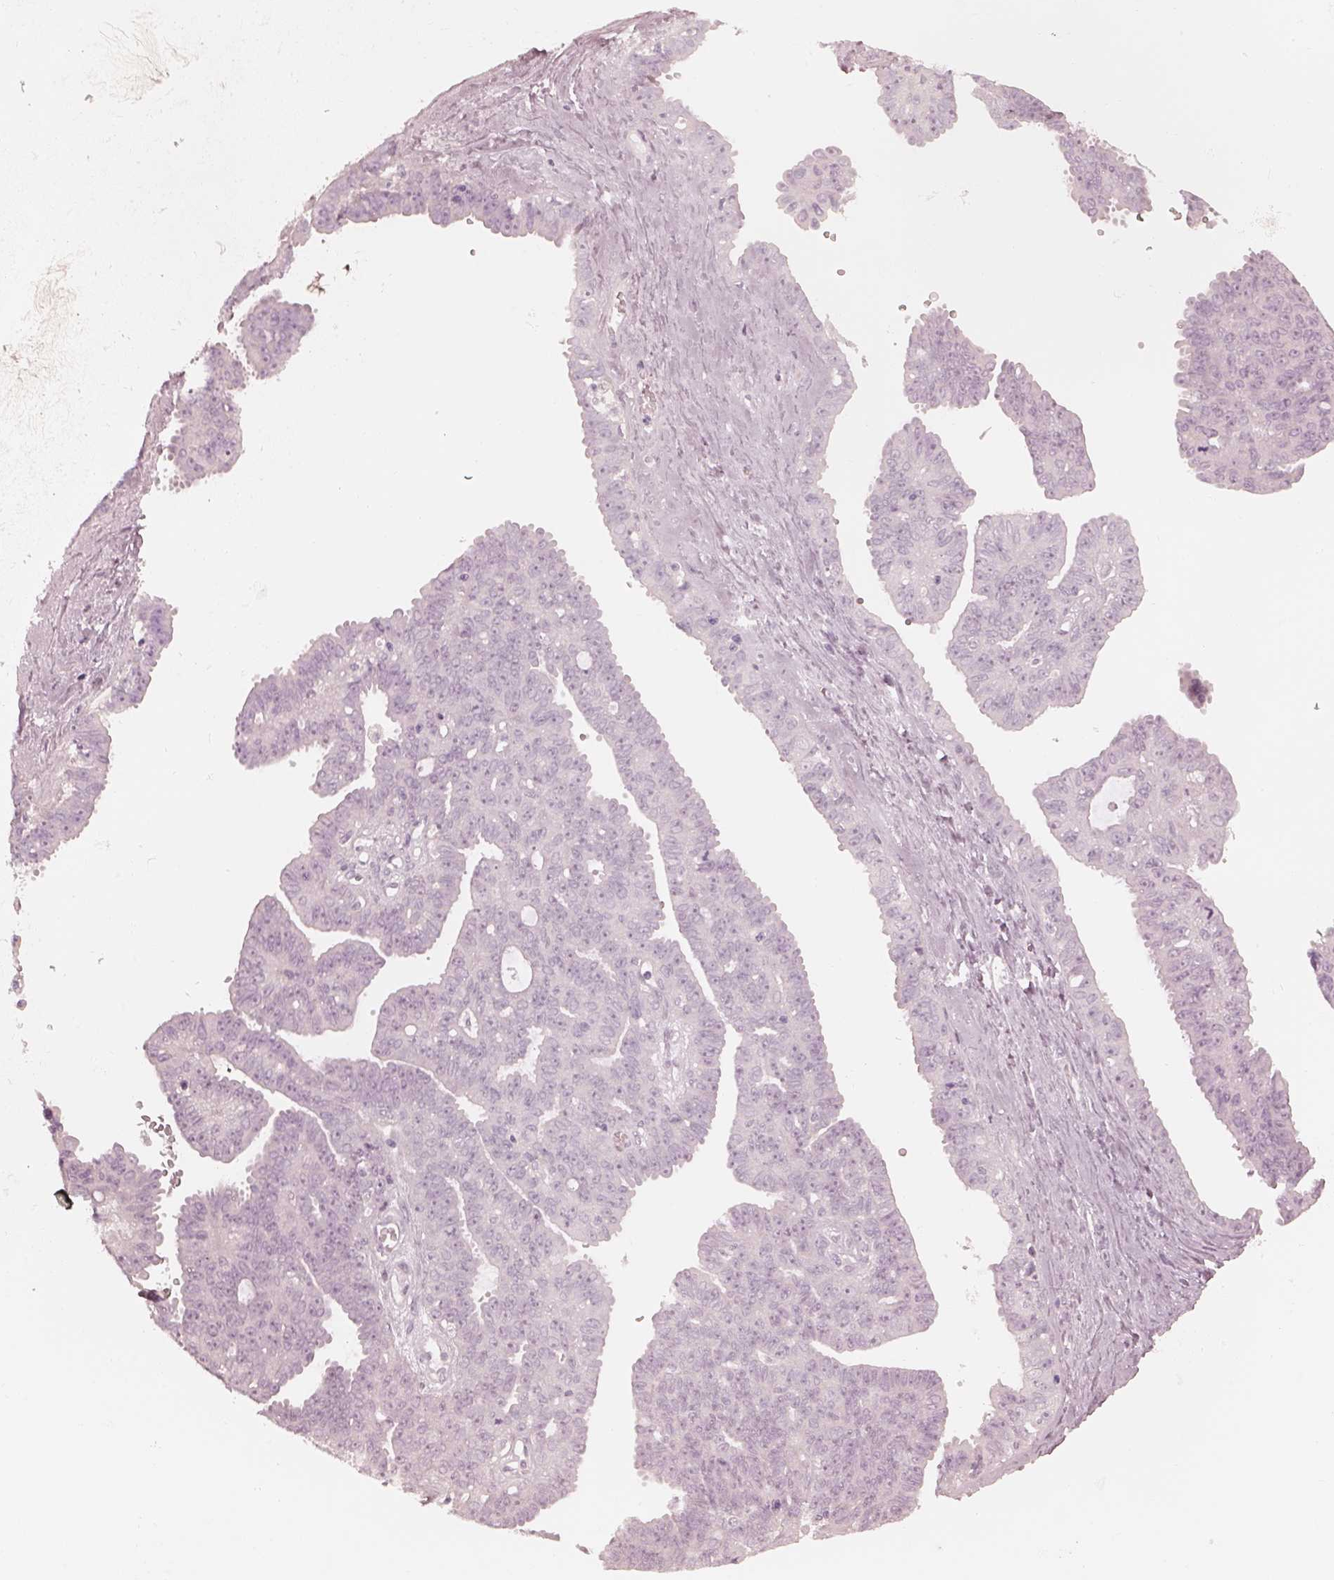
{"staining": {"intensity": "negative", "quantity": "none", "location": "none"}, "tissue": "ovarian cancer", "cell_type": "Tumor cells", "image_type": "cancer", "snomed": [{"axis": "morphology", "description": "Cystadenocarcinoma, serous, NOS"}, {"axis": "topography", "description": "Ovary"}], "caption": "Tumor cells show no significant positivity in ovarian cancer. Brightfield microscopy of immunohistochemistry (IHC) stained with DAB (brown) and hematoxylin (blue), captured at high magnification.", "gene": "CALR3", "patient": {"sex": "female", "age": 71}}